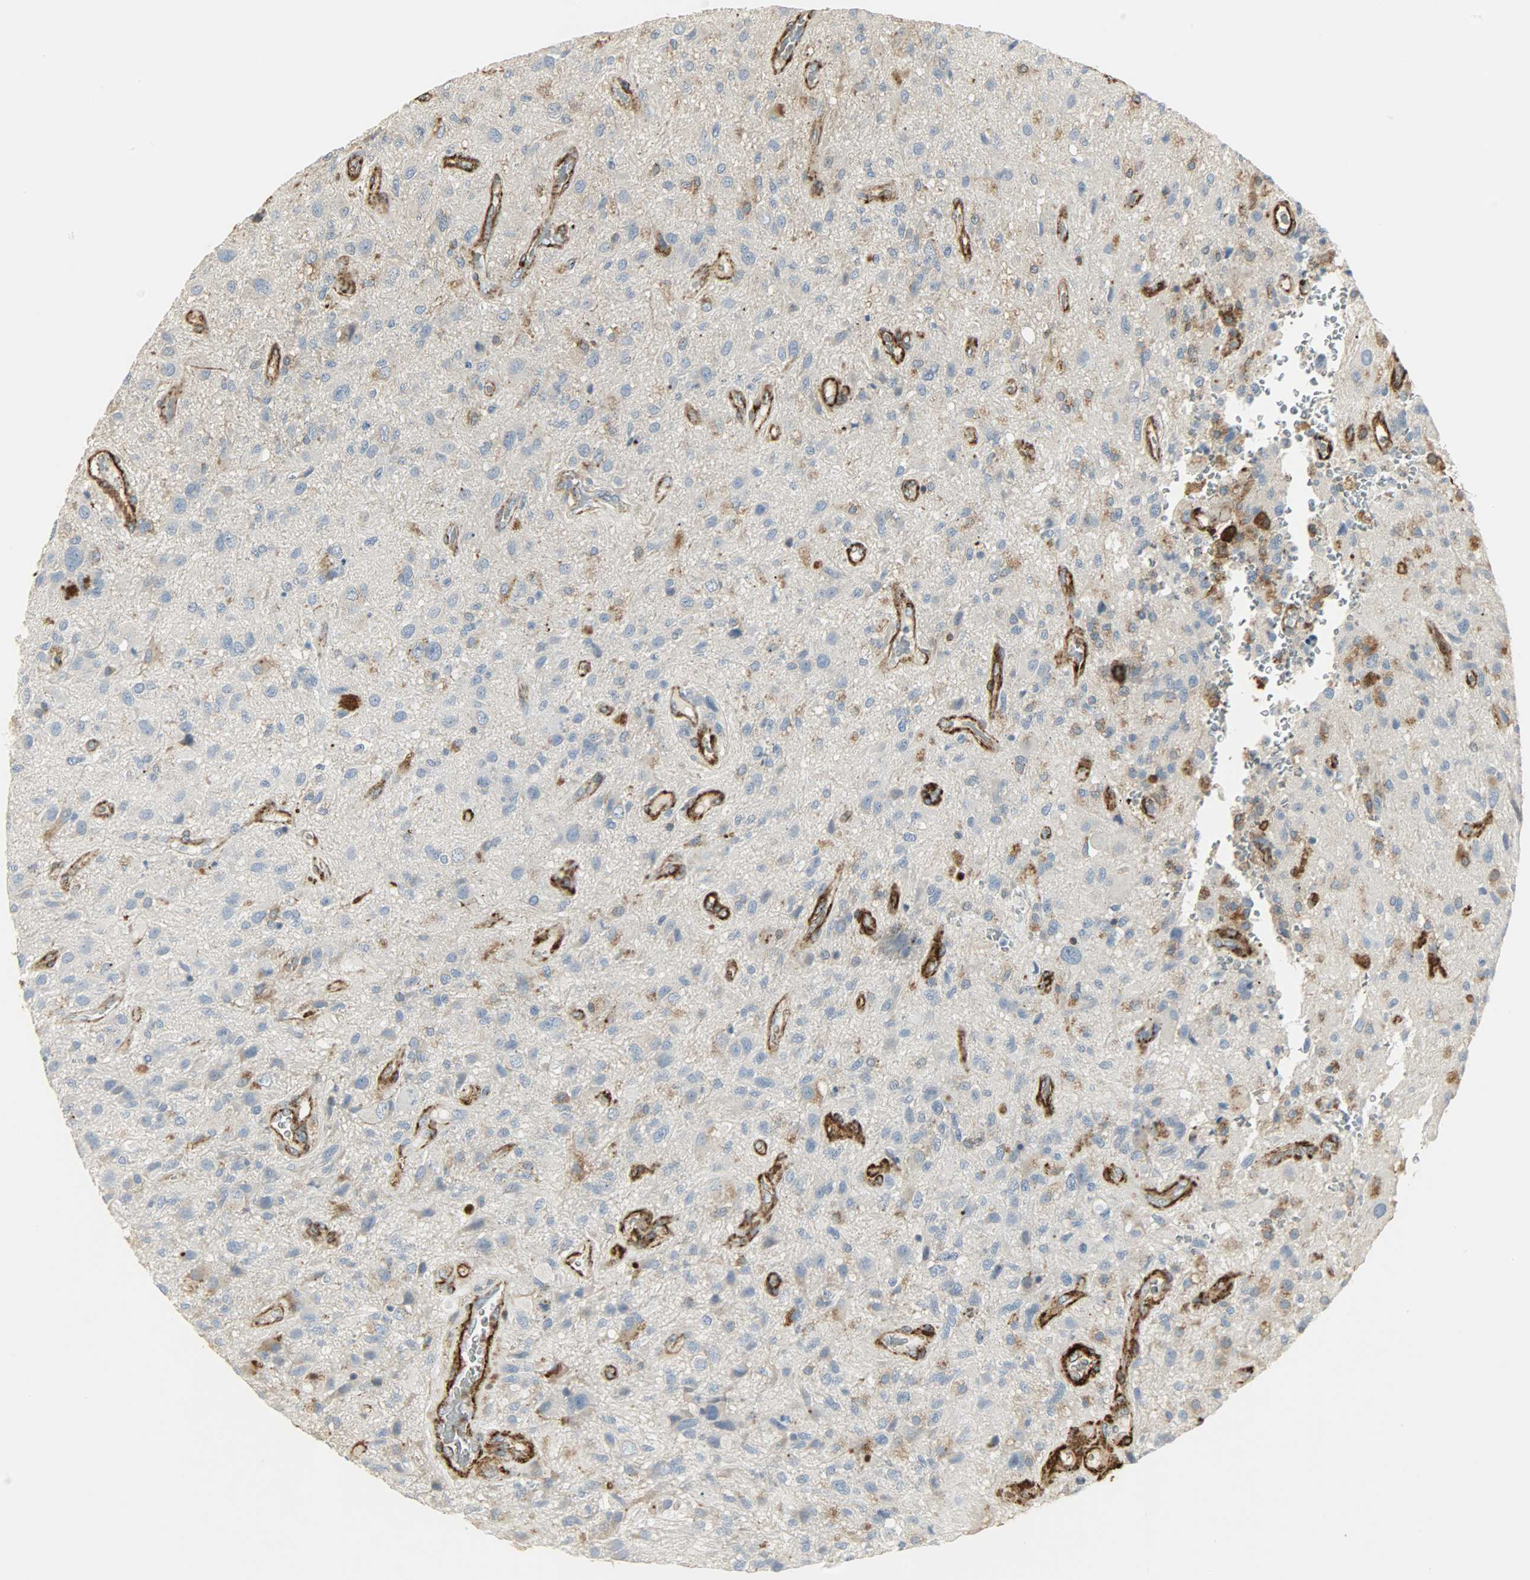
{"staining": {"intensity": "negative", "quantity": "none", "location": "none"}, "tissue": "glioma", "cell_type": "Tumor cells", "image_type": "cancer", "snomed": [{"axis": "morphology", "description": "Normal tissue, NOS"}, {"axis": "morphology", "description": "Glioma, malignant, High grade"}, {"axis": "topography", "description": "Cerebral cortex"}], "caption": "Protein analysis of glioma demonstrates no significant staining in tumor cells.", "gene": "ENPEP", "patient": {"sex": "male", "age": 75}}